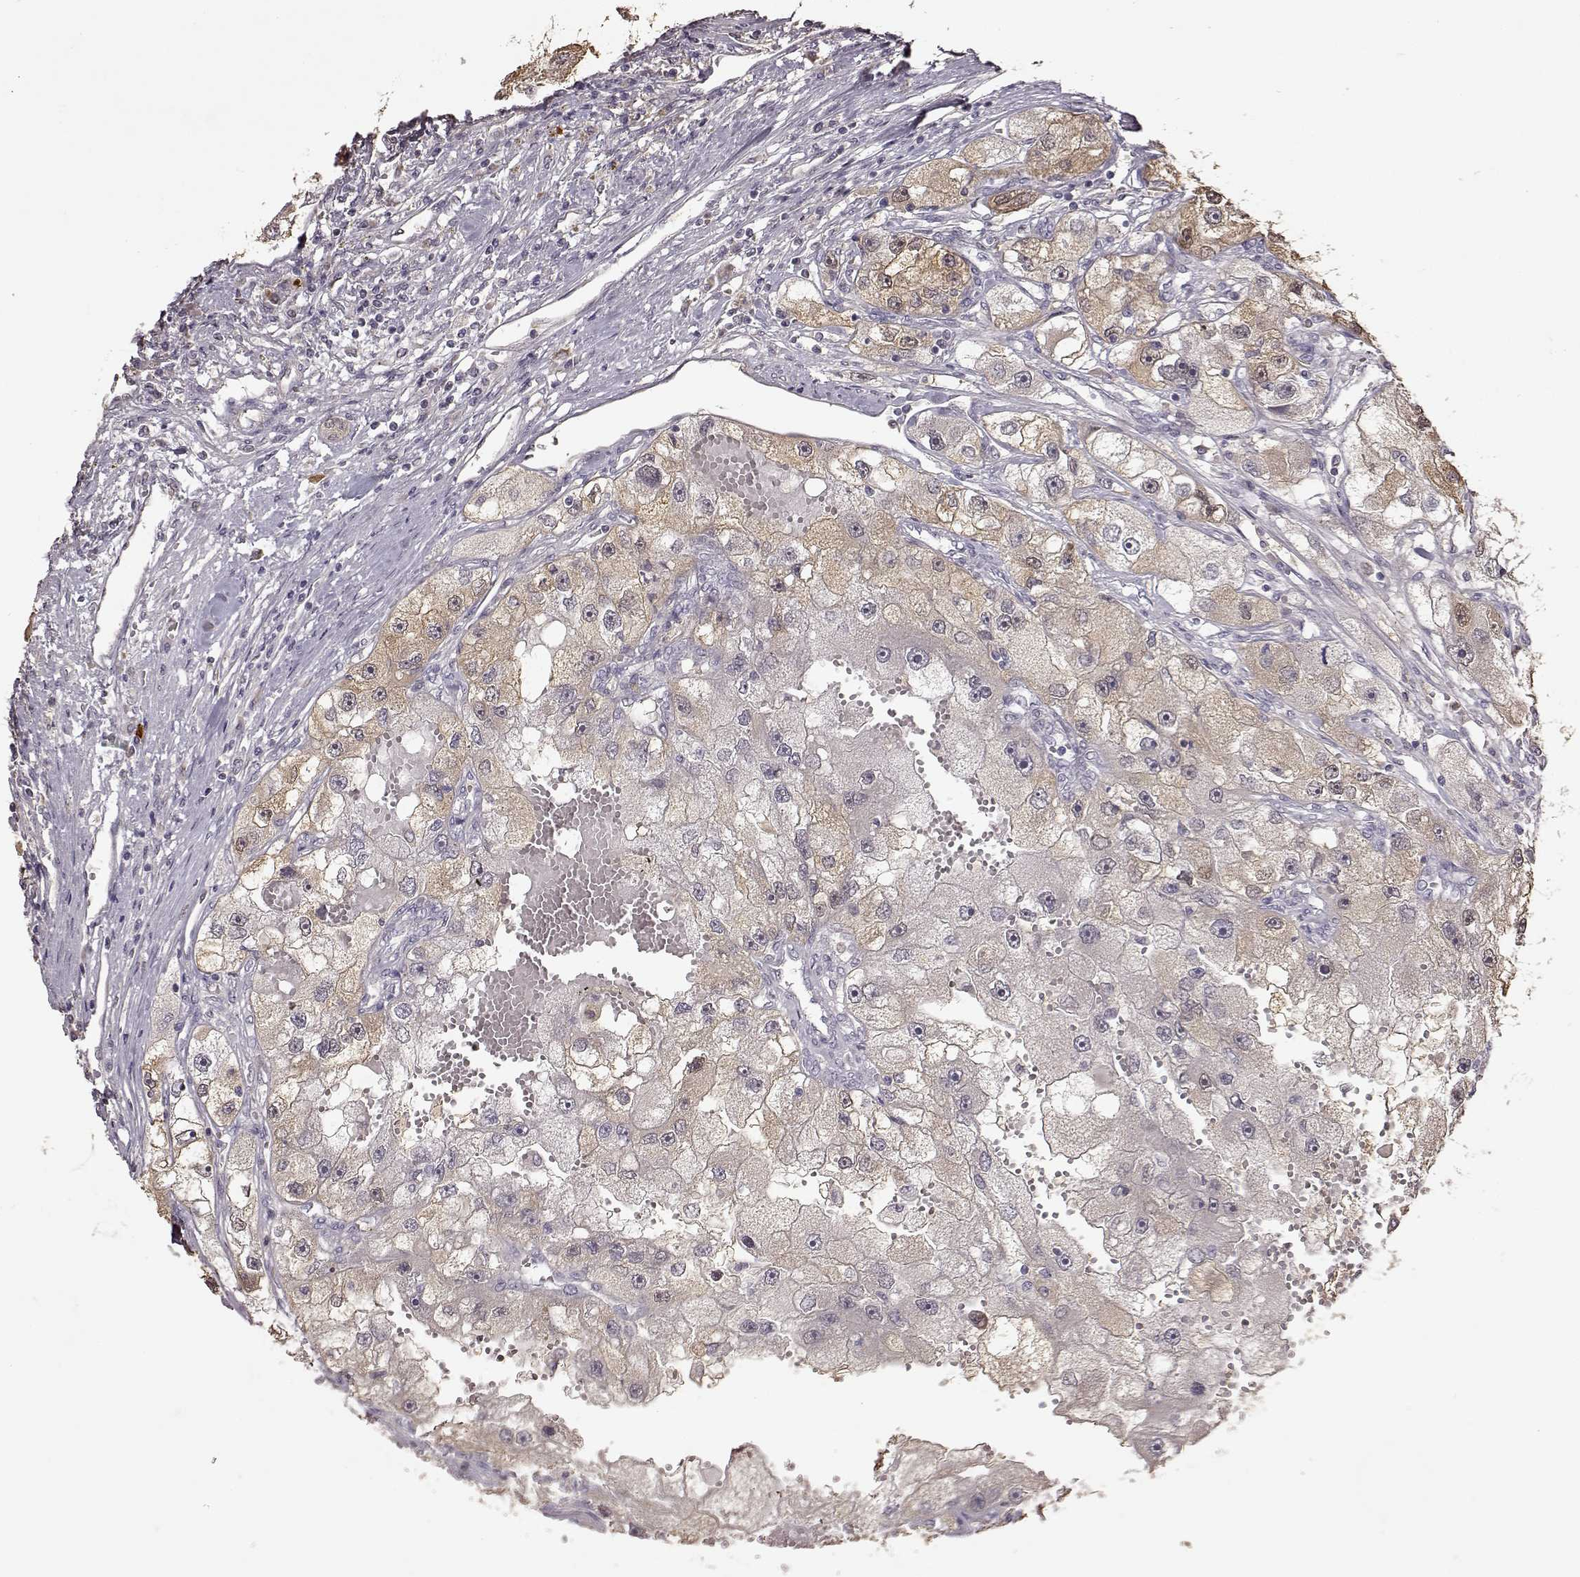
{"staining": {"intensity": "weak", "quantity": ">75%", "location": "cytoplasmic/membranous"}, "tissue": "renal cancer", "cell_type": "Tumor cells", "image_type": "cancer", "snomed": [{"axis": "morphology", "description": "Adenocarcinoma, NOS"}, {"axis": "topography", "description": "Kidney"}], "caption": "Immunohistochemistry (IHC) of renal cancer (adenocarcinoma) shows low levels of weak cytoplasmic/membranous expression in about >75% of tumor cells.", "gene": "CRB1", "patient": {"sex": "male", "age": 63}}